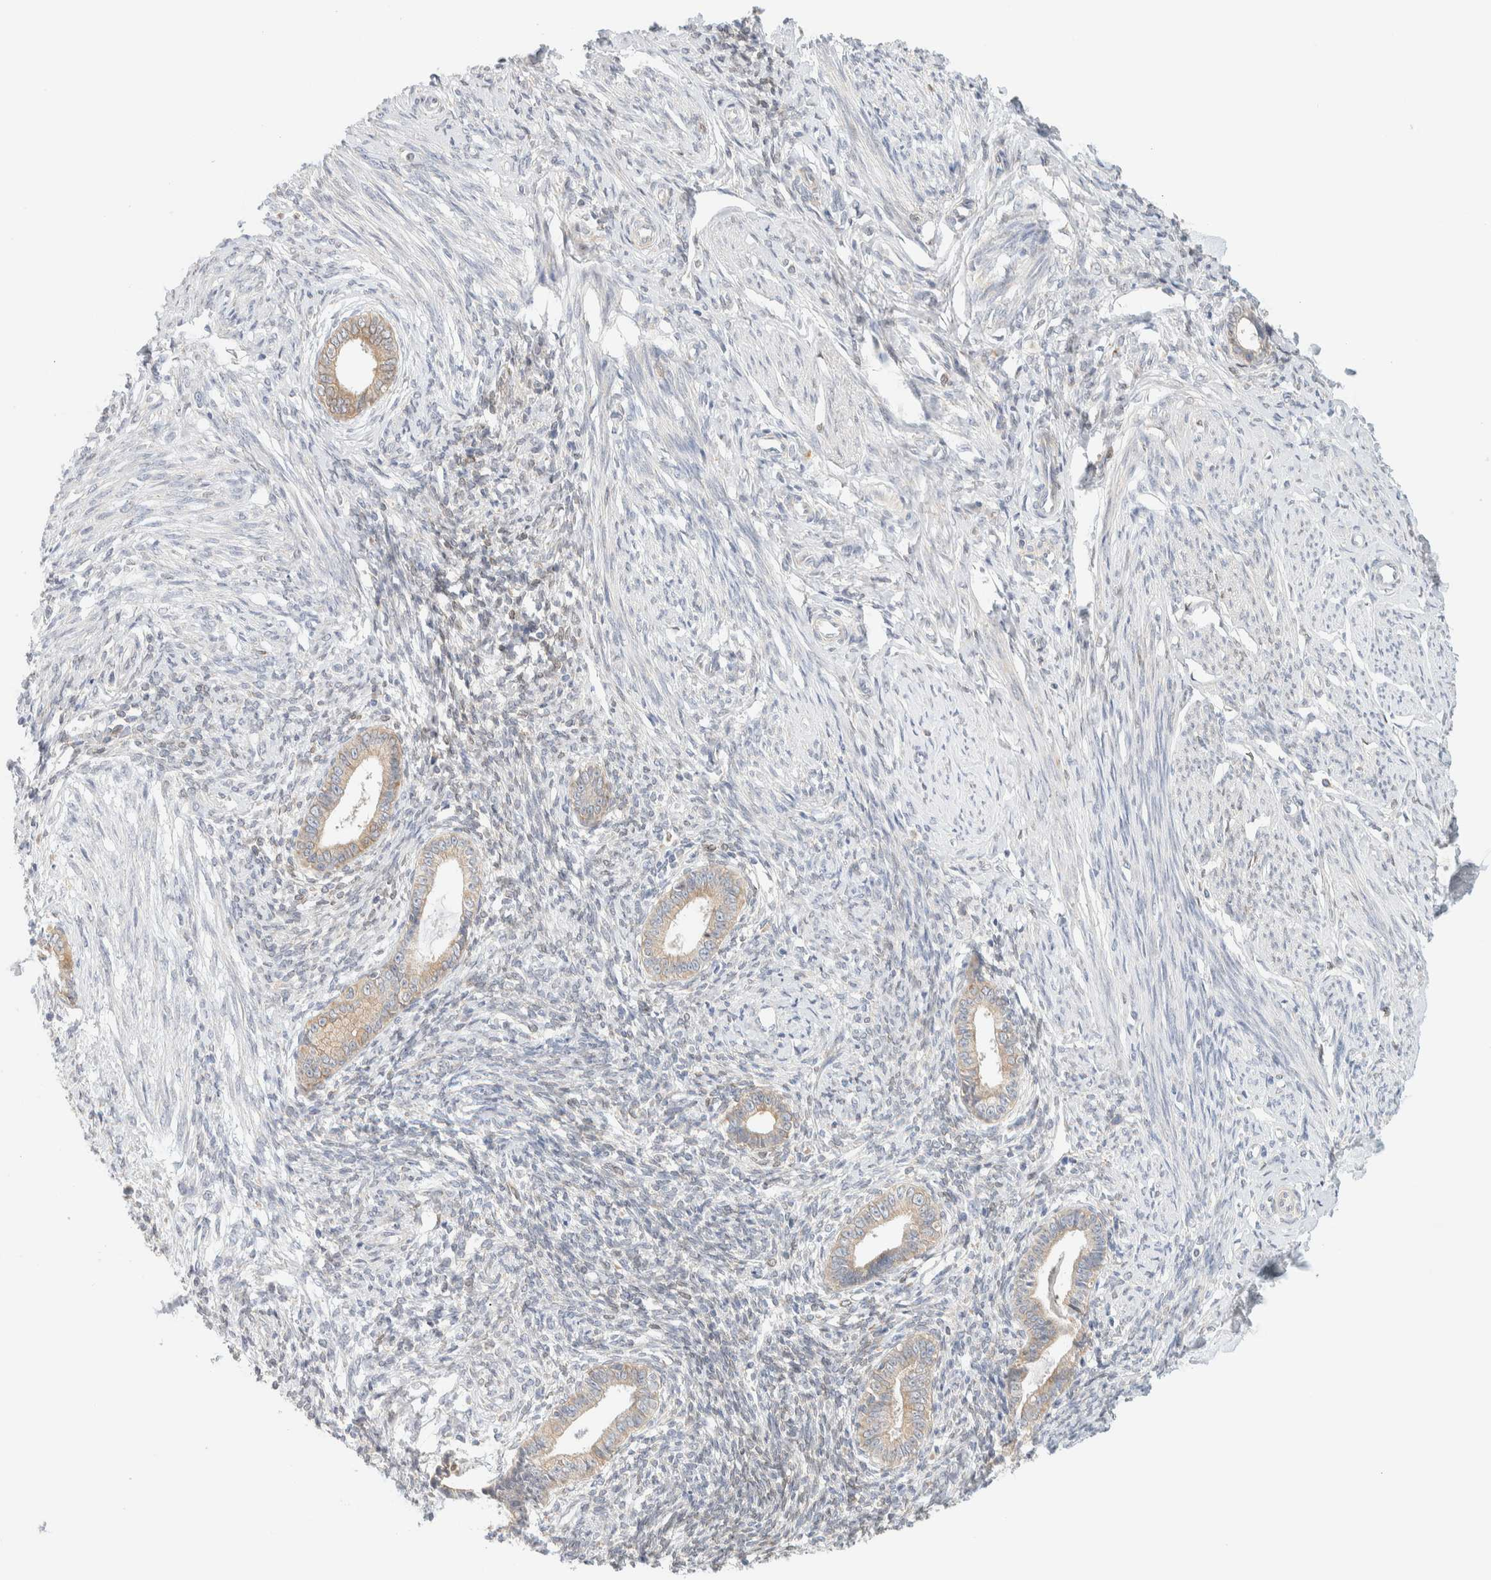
{"staining": {"intensity": "moderate", "quantity": "<25%", "location": "cytoplasmic/membranous"}, "tissue": "endometrium", "cell_type": "Cells in endometrial stroma", "image_type": "normal", "snomed": [{"axis": "morphology", "description": "Normal tissue, NOS"}, {"axis": "topography", "description": "Endometrium"}], "caption": "IHC histopathology image of unremarkable endometrium stained for a protein (brown), which shows low levels of moderate cytoplasmic/membranous staining in approximately <25% of cells in endometrial stroma.", "gene": "NT5C", "patient": {"sex": "female", "age": 56}}